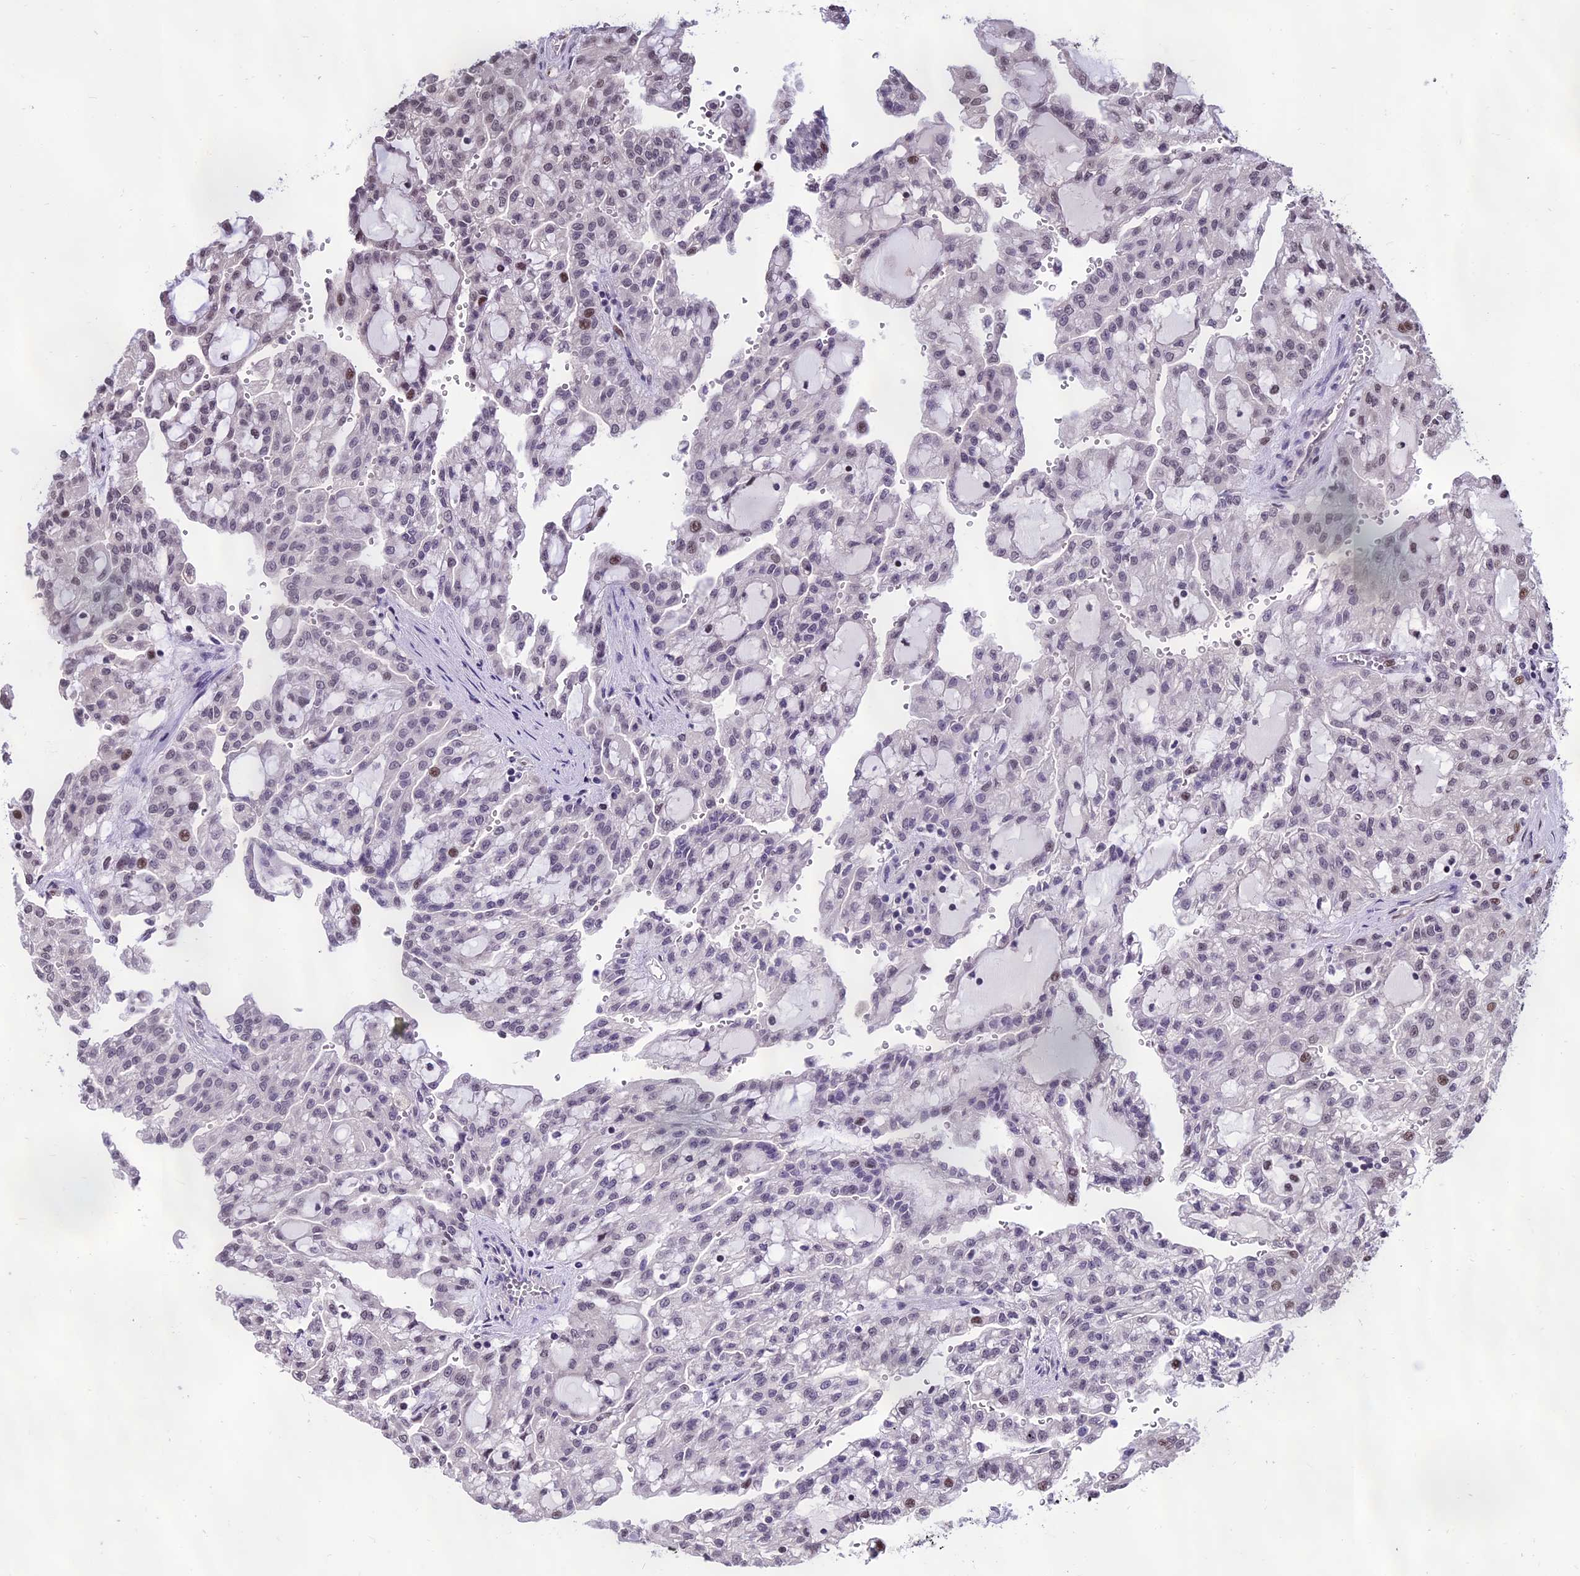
{"staining": {"intensity": "moderate", "quantity": "<25%", "location": "nuclear"}, "tissue": "renal cancer", "cell_type": "Tumor cells", "image_type": "cancer", "snomed": [{"axis": "morphology", "description": "Adenocarcinoma, NOS"}, {"axis": "topography", "description": "Kidney"}], "caption": "Renal adenocarcinoma stained with immunohistochemistry exhibits moderate nuclear positivity in approximately <25% of tumor cells.", "gene": "POLR3E", "patient": {"sex": "male", "age": 63}}